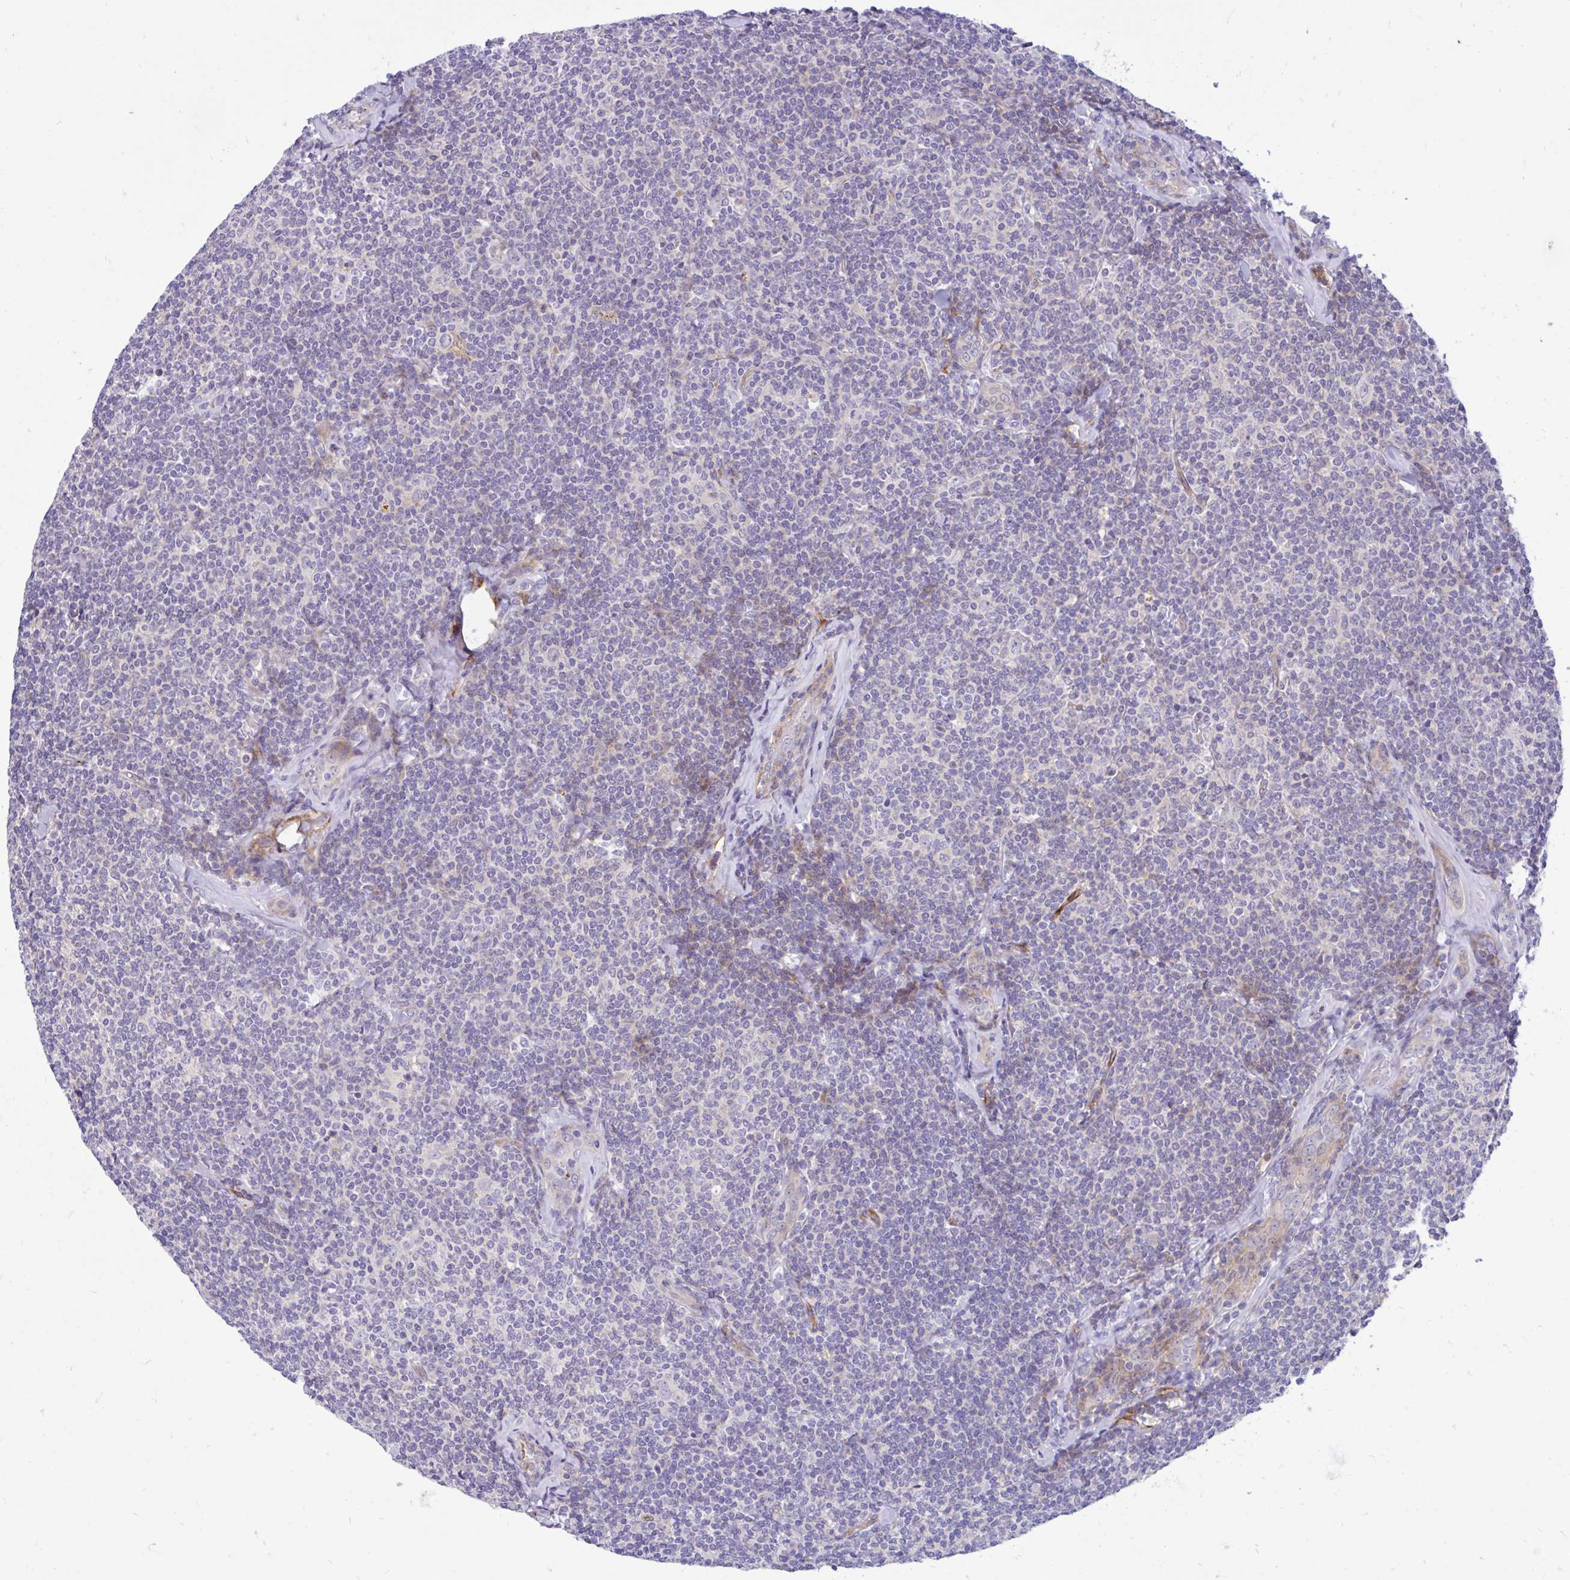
{"staining": {"intensity": "negative", "quantity": "none", "location": "none"}, "tissue": "lymphoma", "cell_type": "Tumor cells", "image_type": "cancer", "snomed": [{"axis": "morphology", "description": "Malignant lymphoma, non-Hodgkin's type, Low grade"}, {"axis": "topography", "description": "Lymph node"}], "caption": "The immunohistochemistry (IHC) histopathology image has no significant expression in tumor cells of low-grade malignant lymphoma, non-Hodgkin's type tissue.", "gene": "ESPNL", "patient": {"sex": "female", "age": 56}}